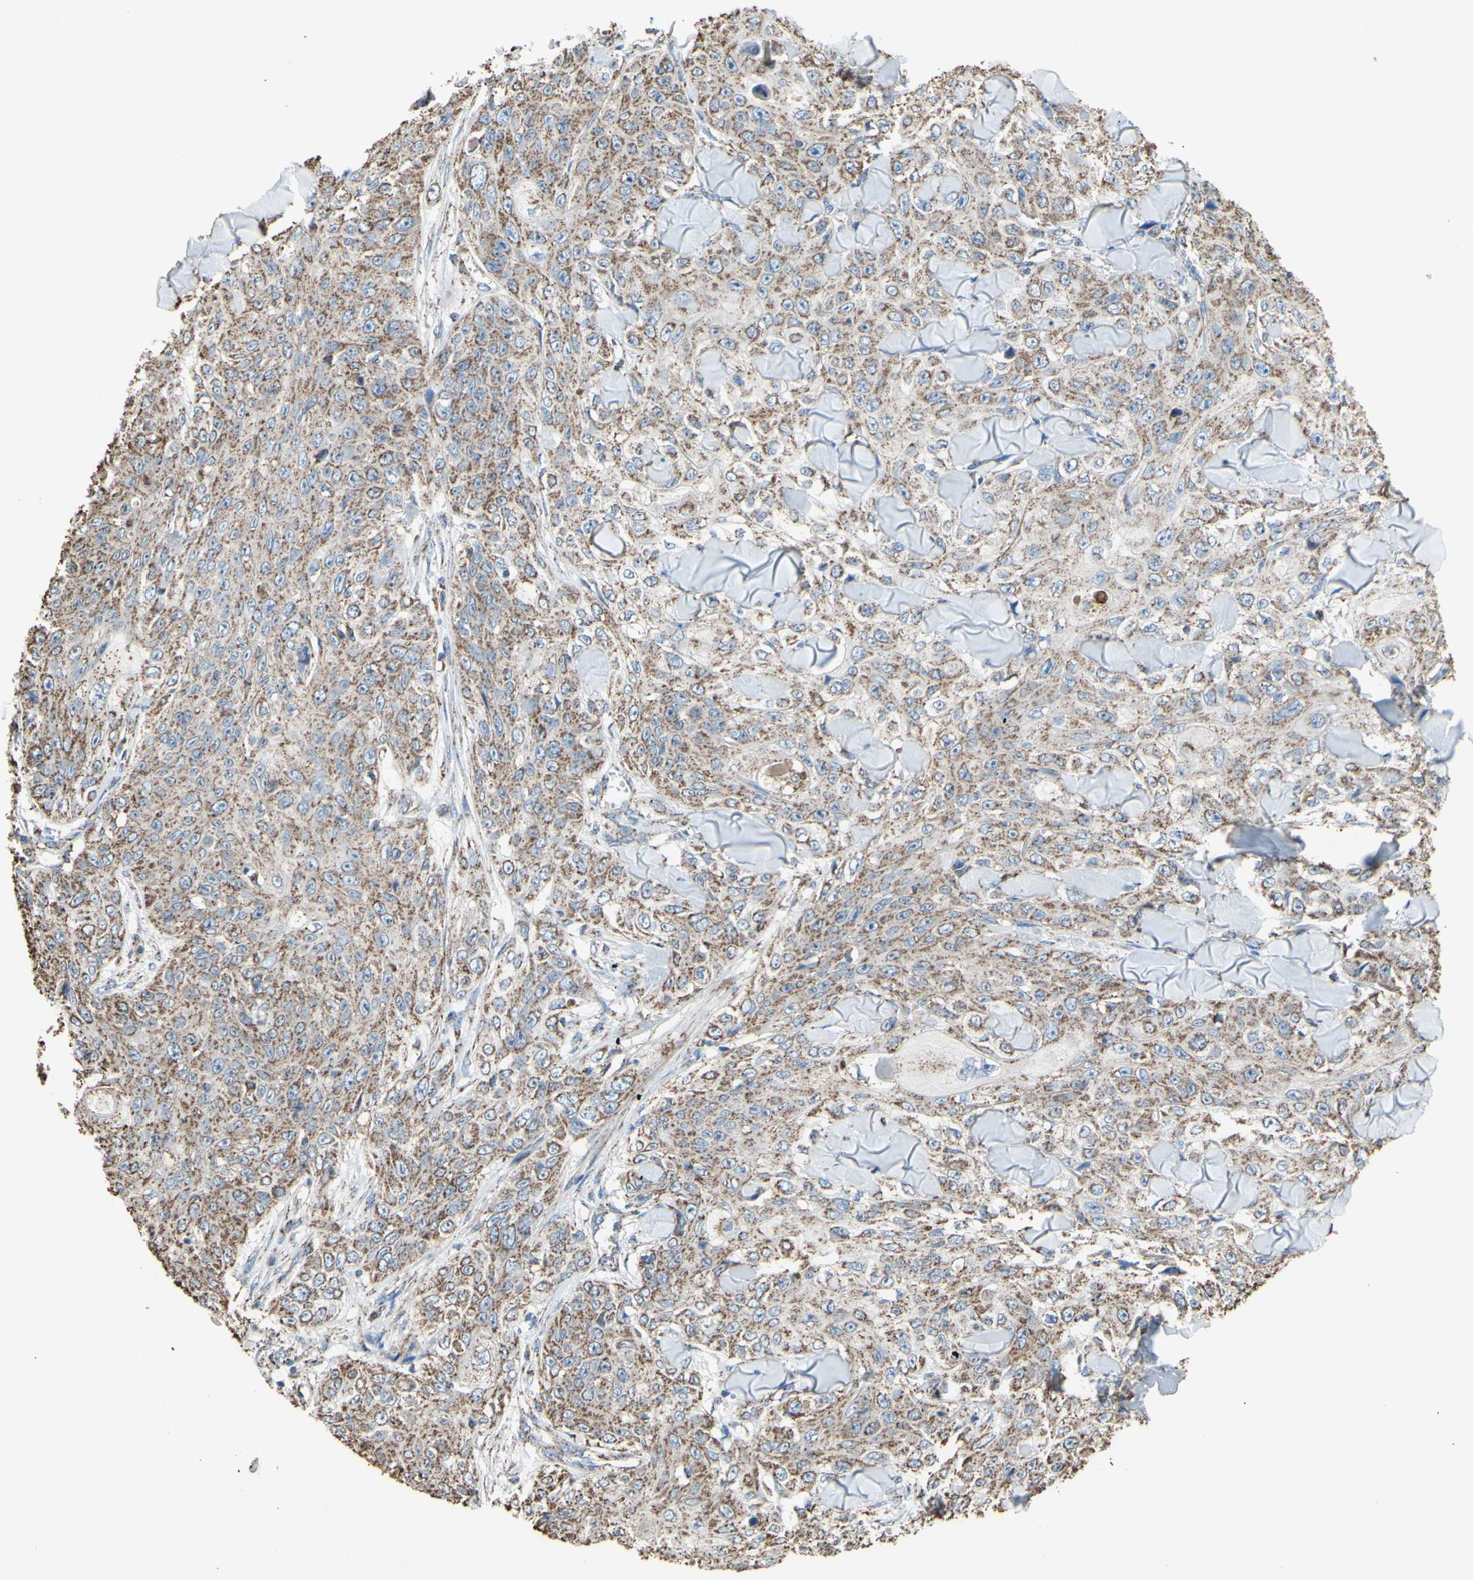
{"staining": {"intensity": "moderate", "quantity": ">75%", "location": "cytoplasmic/membranous"}, "tissue": "skin cancer", "cell_type": "Tumor cells", "image_type": "cancer", "snomed": [{"axis": "morphology", "description": "Squamous cell carcinoma, NOS"}, {"axis": "topography", "description": "Skin"}], "caption": "High-power microscopy captured an immunohistochemistry (IHC) image of skin cancer, revealing moderate cytoplasmic/membranous expression in about >75% of tumor cells. The staining is performed using DAB brown chromogen to label protein expression. The nuclei are counter-stained blue using hematoxylin.", "gene": "CMKLR2", "patient": {"sex": "male", "age": 86}}